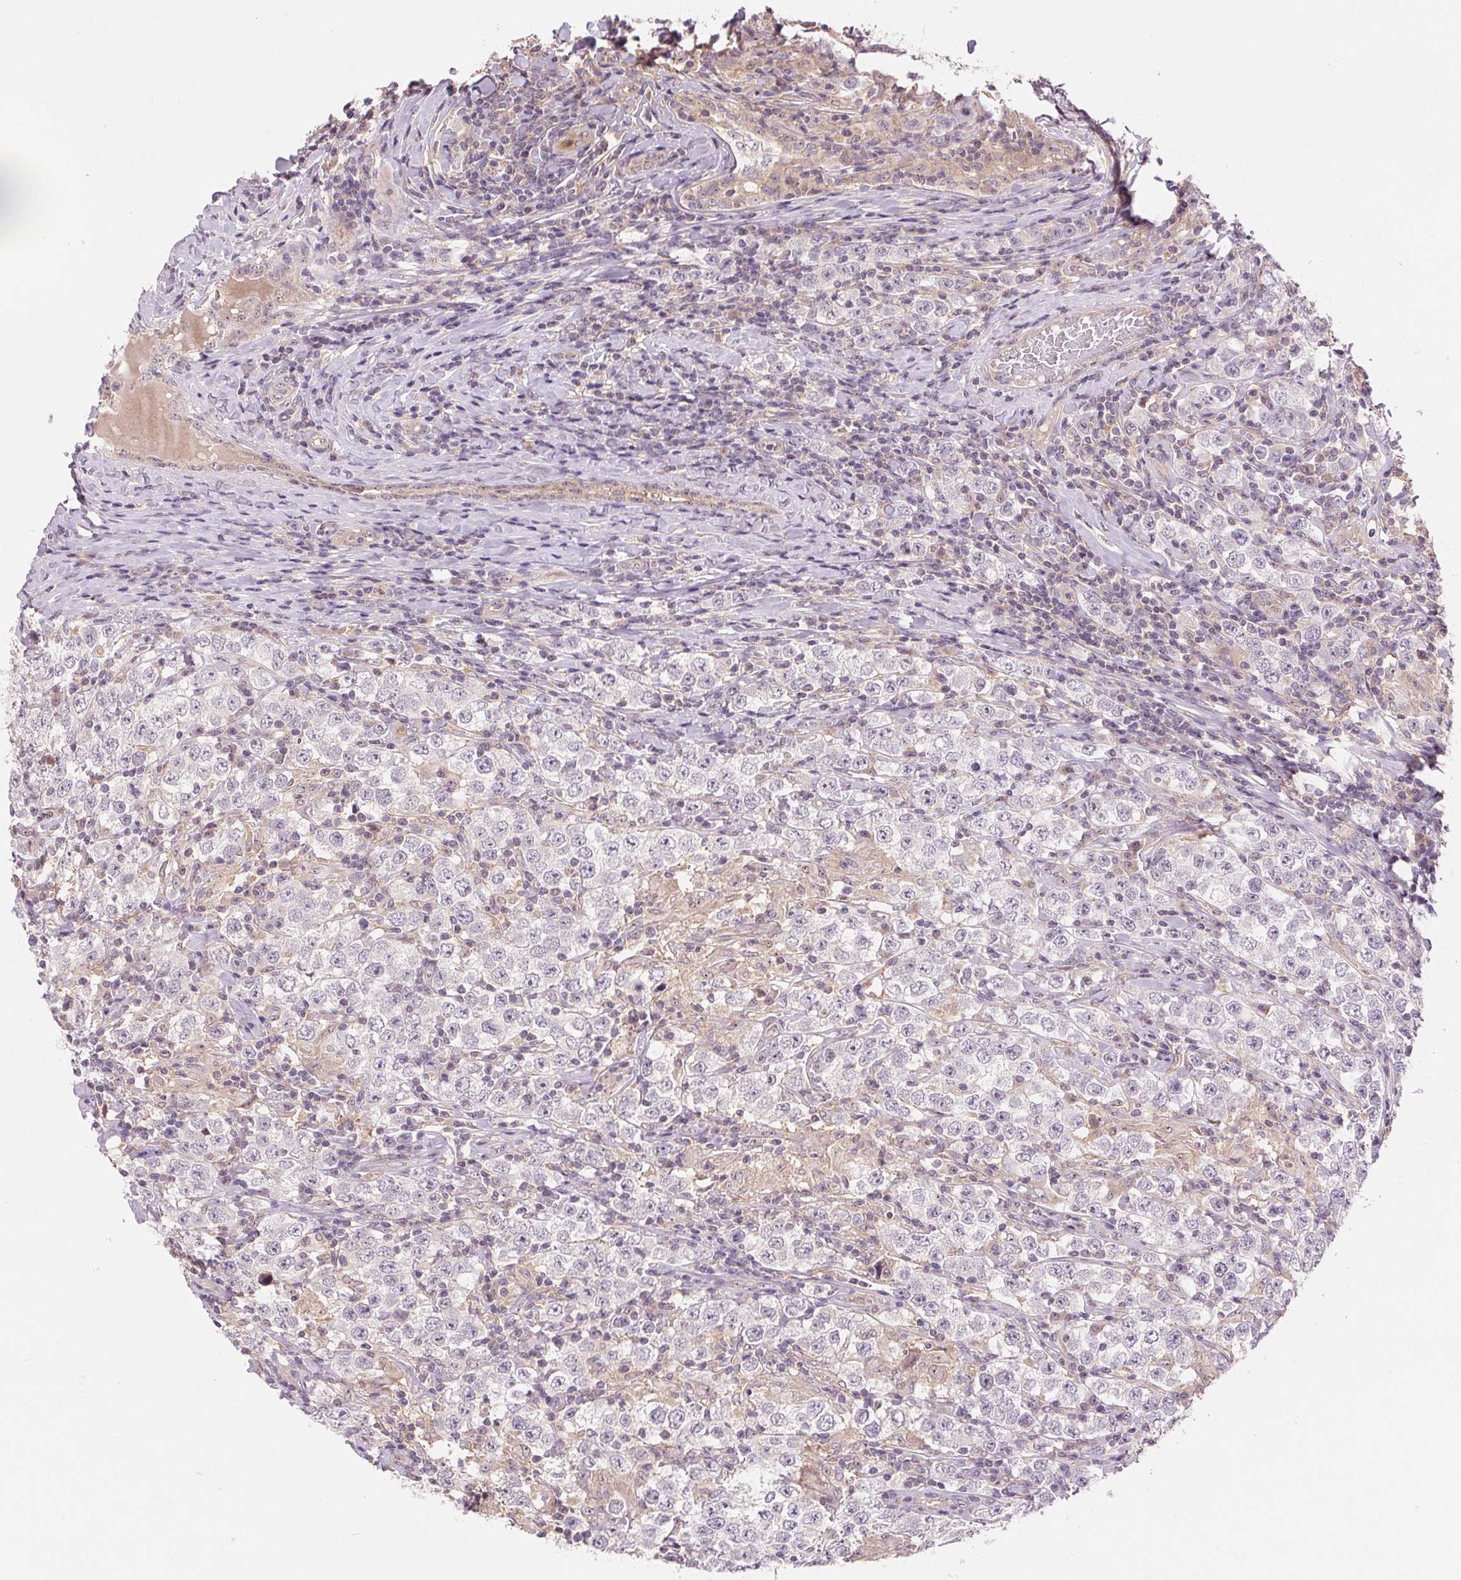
{"staining": {"intensity": "negative", "quantity": "none", "location": "none"}, "tissue": "testis cancer", "cell_type": "Tumor cells", "image_type": "cancer", "snomed": [{"axis": "morphology", "description": "Seminoma, NOS"}, {"axis": "morphology", "description": "Carcinoma, Embryonal, NOS"}, {"axis": "topography", "description": "Testis"}], "caption": "Immunohistochemistry (IHC) photomicrograph of neoplastic tissue: testis seminoma stained with DAB reveals no significant protein expression in tumor cells. (DAB IHC visualized using brightfield microscopy, high magnification).", "gene": "RANBP3L", "patient": {"sex": "male", "age": 41}}